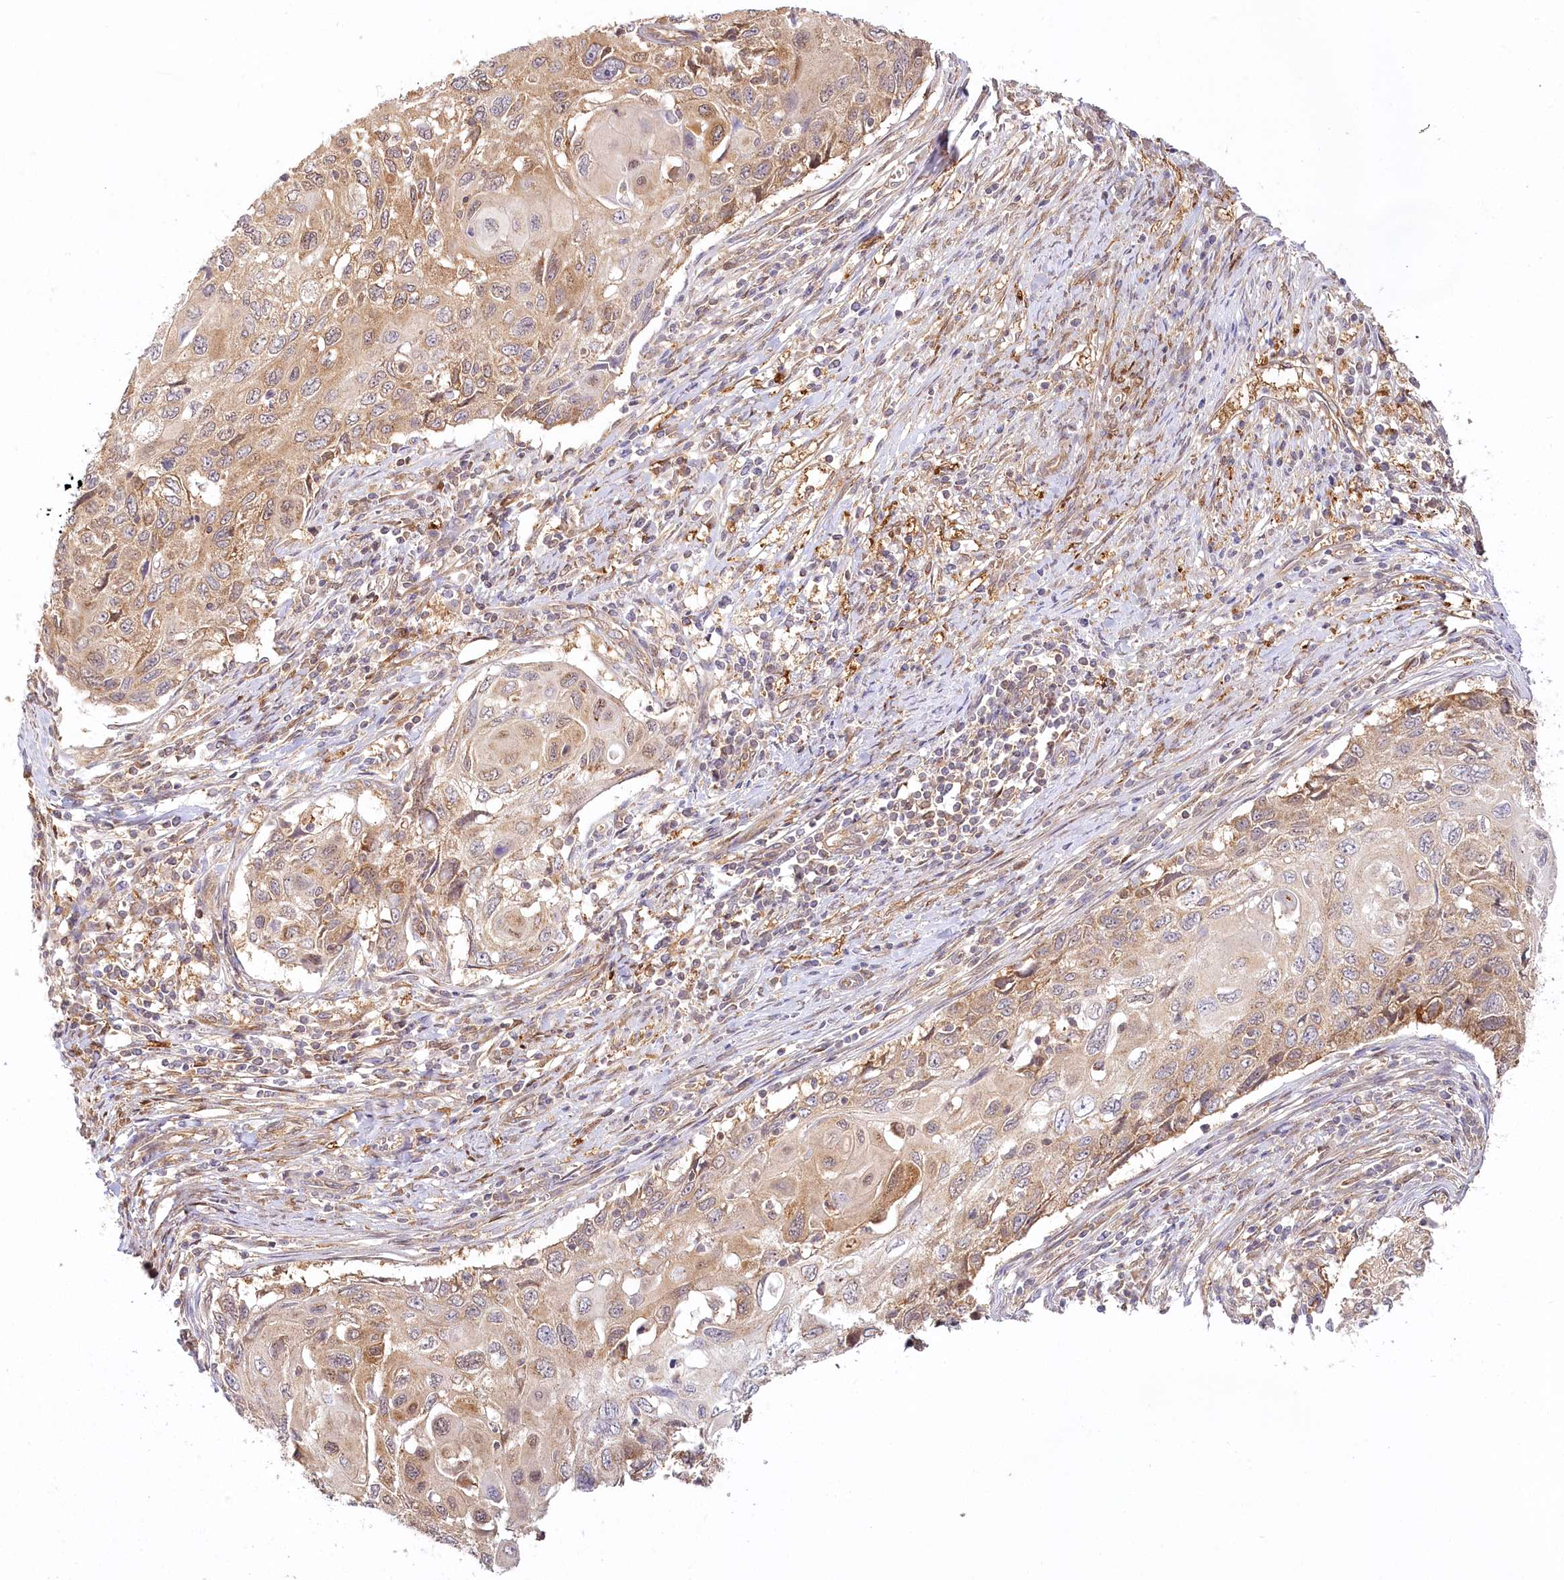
{"staining": {"intensity": "weak", "quantity": "25%-75%", "location": "cytoplasmic/membranous"}, "tissue": "cervical cancer", "cell_type": "Tumor cells", "image_type": "cancer", "snomed": [{"axis": "morphology", "description": "Squamous cell carcinoma, NOS"}, {"axis": "topography", "description": "Cervix"}], "caption": "This is an image of IHC staining of cervical squamous cell carcinoma, which shows weak staining in the cytoplasmic/membranous of tumor cells.", "gene": "INPP4B", "patient": {"sex": "female", "age": 70}}